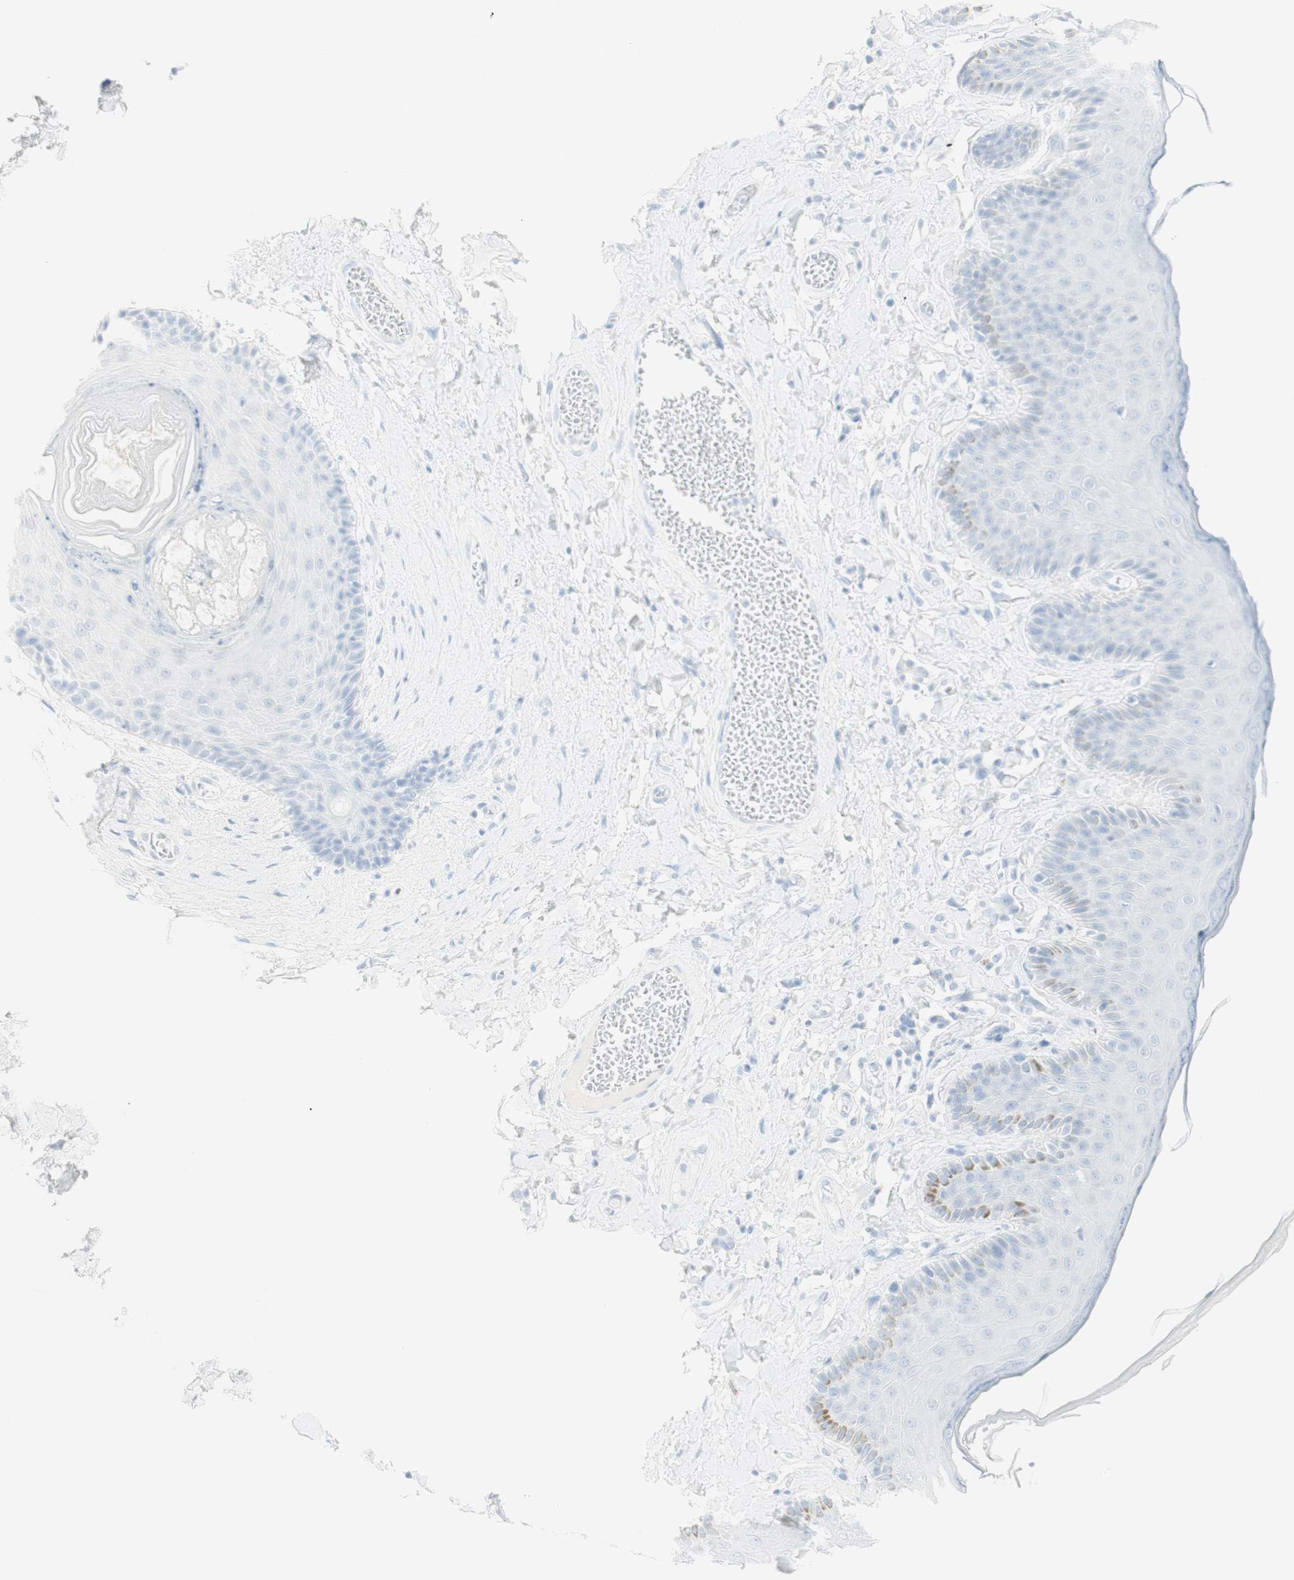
{"staining": {"intensity": "negative", "quantity": "none", "location": "none"}, "tissue": "skin", "cell_type": "Epidermal cells", "image_type": "normal", "snomed": [{"axis": "morphology", "description": "Normal tissue, NOS"}, {"axis": "topography", "description": "Anal"}], "caption": "Image shows no protein positivity in epidermal cells of normal skin.", "gene": "NAPSA", "patient": {"sex": "male", "age": 69}}